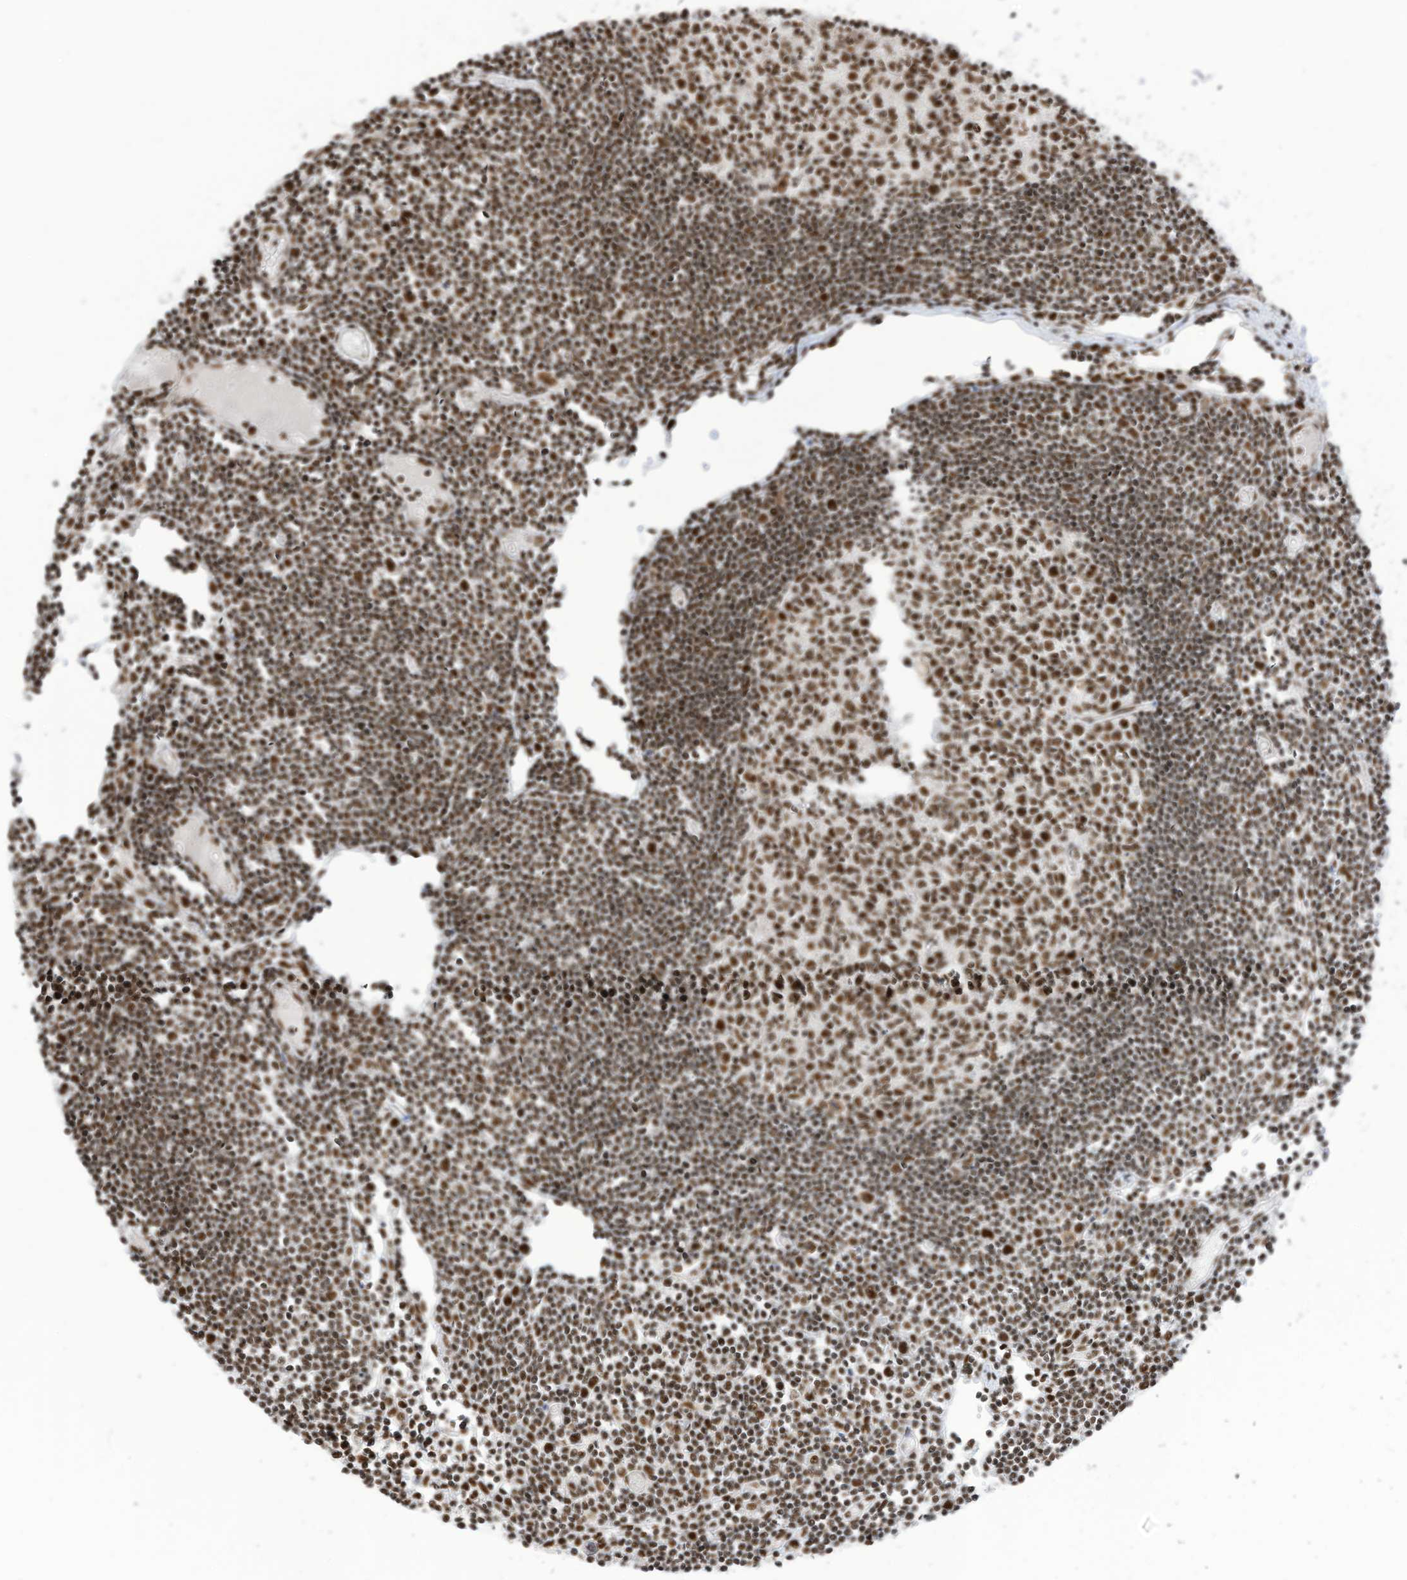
{"staining": {"intensity": "strong", "quantity": ">75%", "location": "nuclear"}, "tissue": "lymph node", "cell_type": "Germinal center cells", "image_type": "normal", "snomed": [{"axis": "morphology", "description": "Normal tissue, NOS"}, {"axis": "topography", "description": "Lymph node"}], "caption": "IHC of normal lymph node displays high levels of strong nuclear staining in approximately >75% of germinal center cells.", "gene": "SF3A3", "patient": {"sex": "female", "age": 11}}